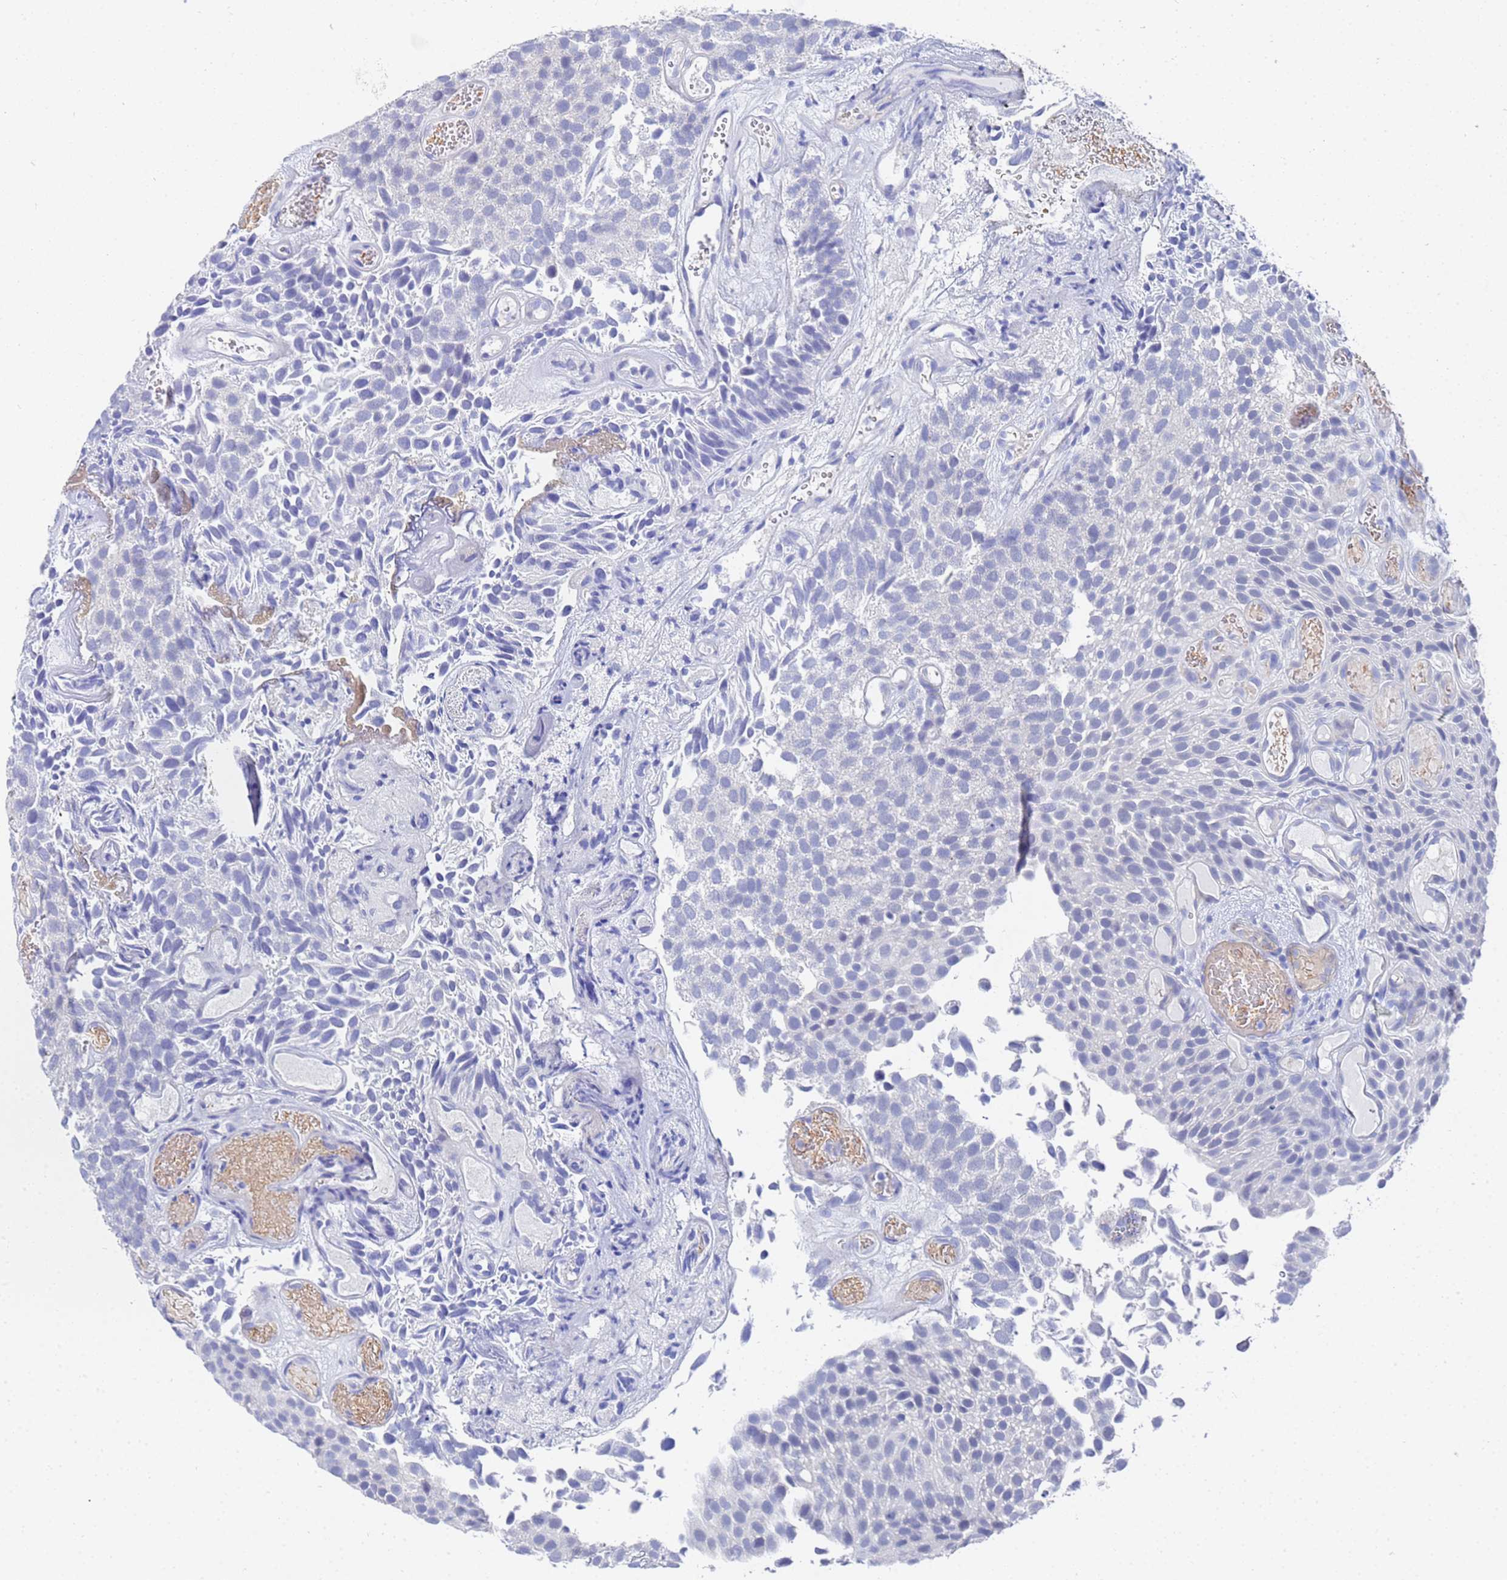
{"staining": {"intensity": "negative", "quantity": "none", "location": "none"}, "tissue": "urothelial cancer", "cell_type": "Tumor cells", "image_type": "cancer", "snomed": [{"axis": "morphology", "description": "Urothelial carcinoma, Low grade"}, {"axis": "topography", "description": "Urinary bladder"}], "caption": "Photomicrograph shows no protein positivity in tumor cells of urothelial cancer tissue.", "gene": "ZNF26", "patient": {"sex": "male", "age": 89}}